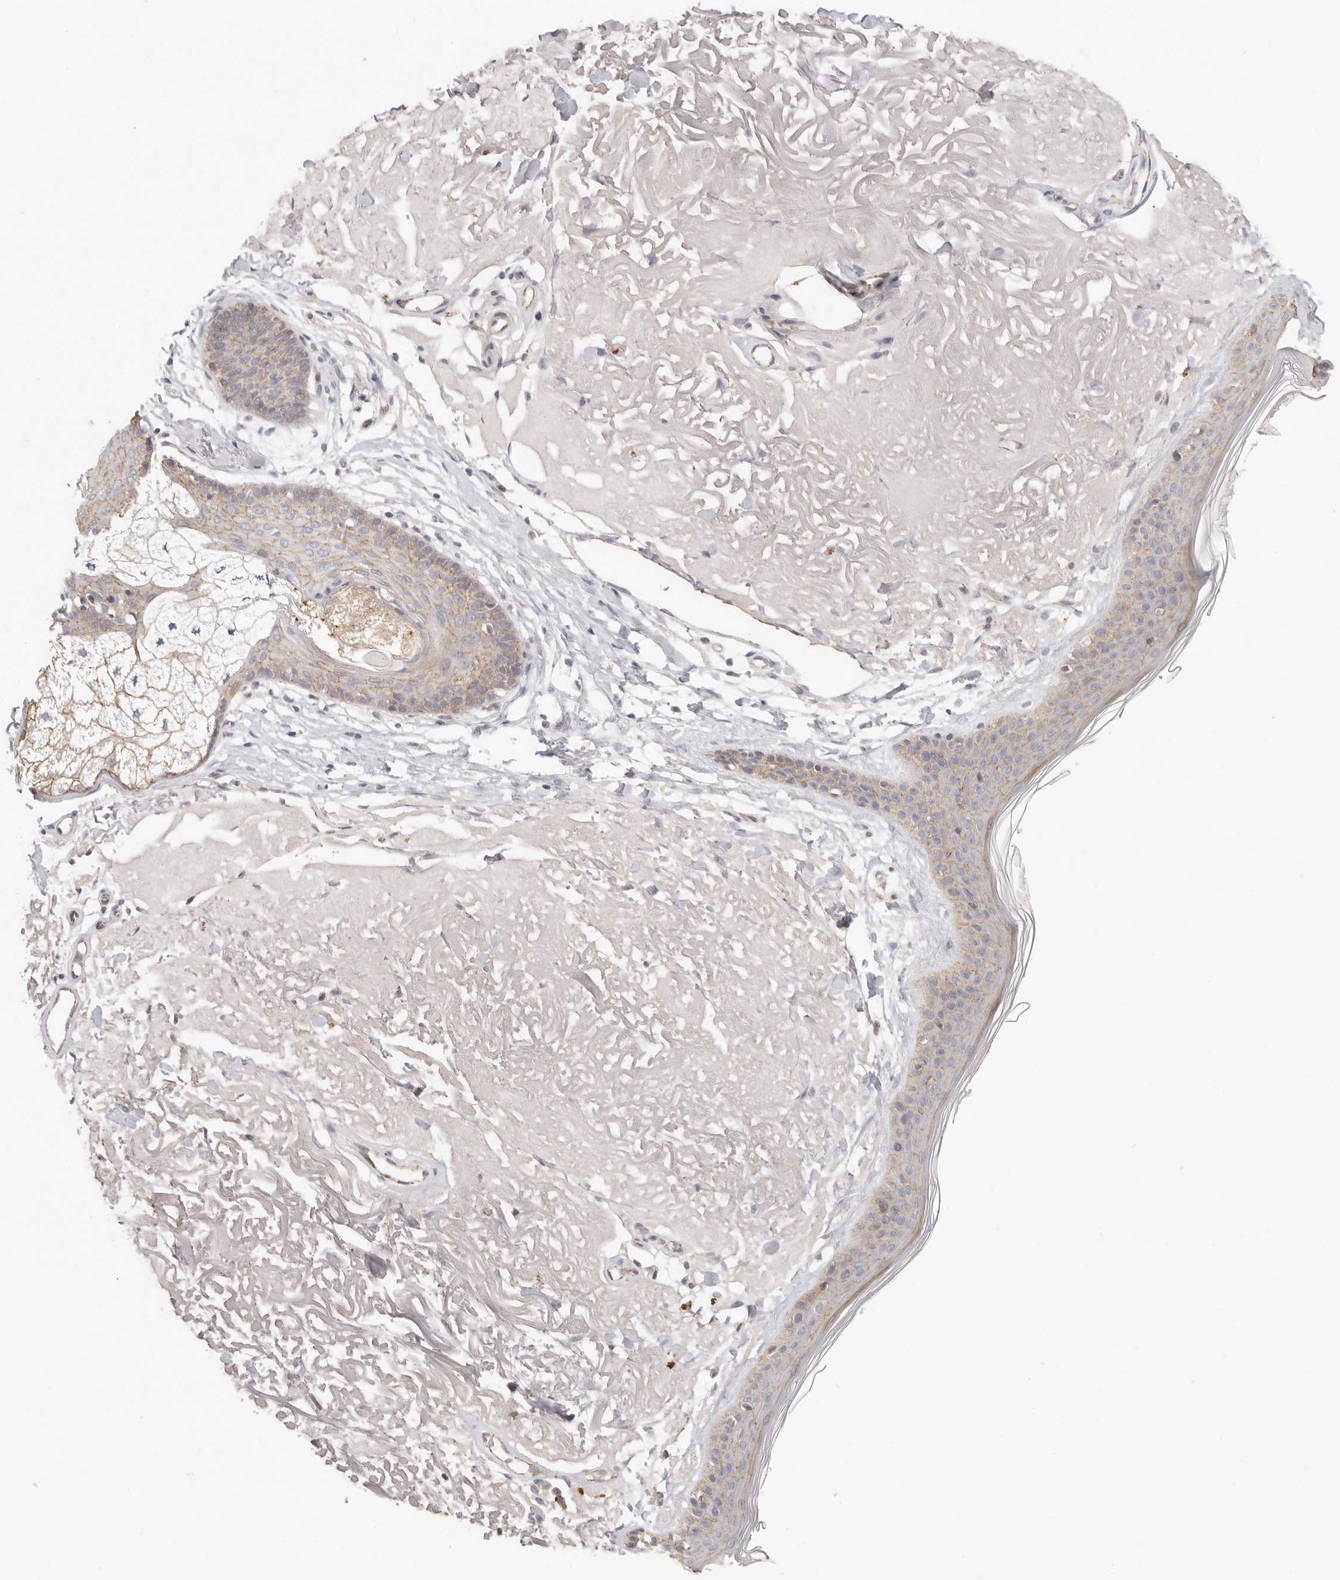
{"staining": {"intensity": "negative", "quantity": "none", "location": "none"}, "tissue": "skin", "cell_type": "Fibroblasts", "image_type": "normal", "snomed": [{"axis": "morphology", "description": "Normal tissue, NOS"}, {"axis": "topography", "description": "Skin"}, {"axis": "topography", "description": "Skeletal muscle"}], "caption": "The photomicrograph displays no staining of fibroblasts in unremarkable skin. Nuclei are stained in blue.", "gene": "ANXA9", "patient": {"sex": "male", "age": 83}}